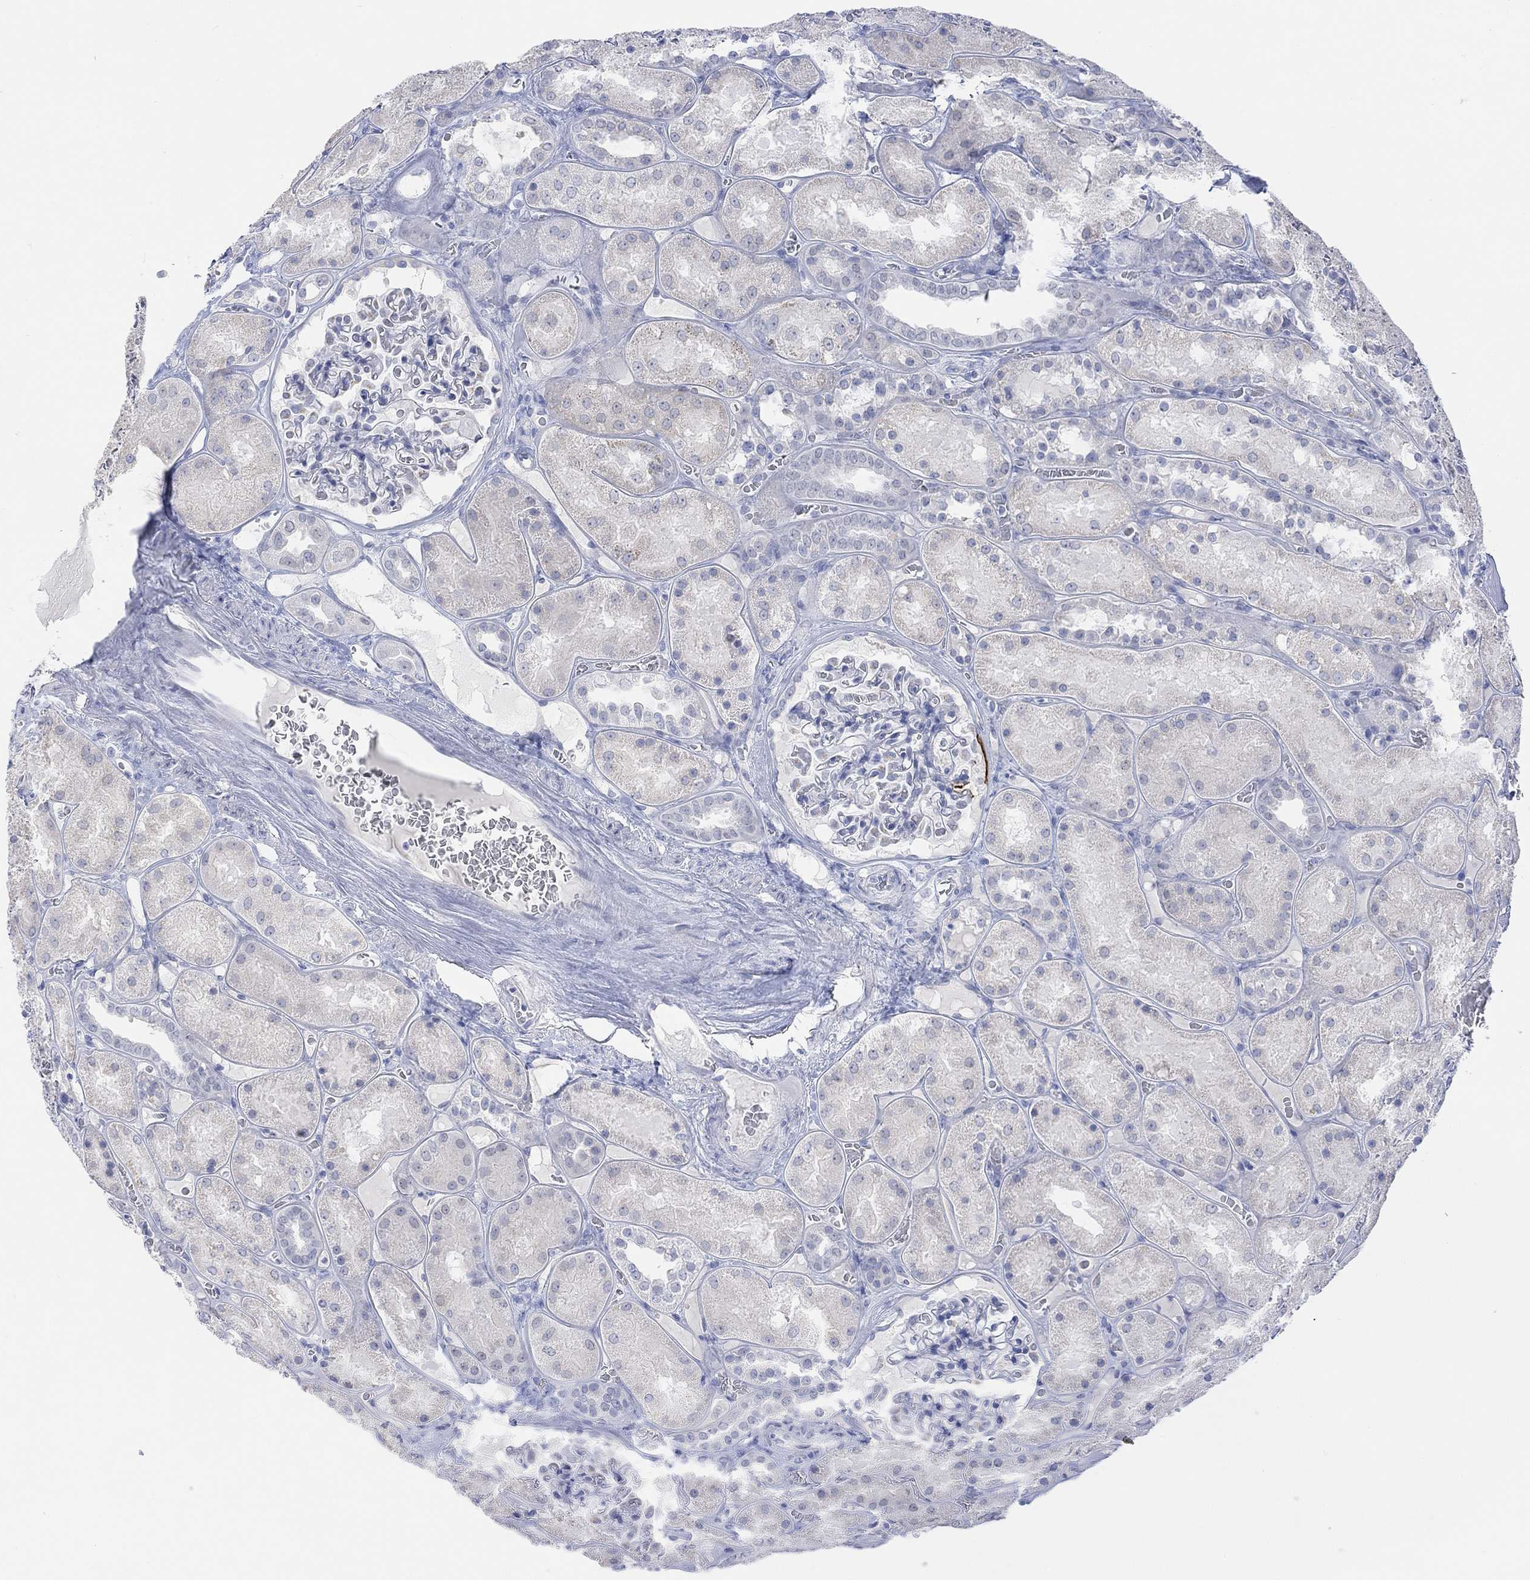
{"staining": {"intensity": "negative", "quantity": "none", "location": "none"}, "tissue": "kidney", "cell_type": "Cells in glomeruli", "image_type": "normal", "snomed": [{"axis": "morphology", "description": "Normal tissue, NOS"}, {"axis": "topography", "description": "Kidney"}], "caption": "Cells in glomeruli are negative for brown protein staining in unremarkable kidney.", "gene": "AK8", "patient": {"sex": "male", "age": 73}}